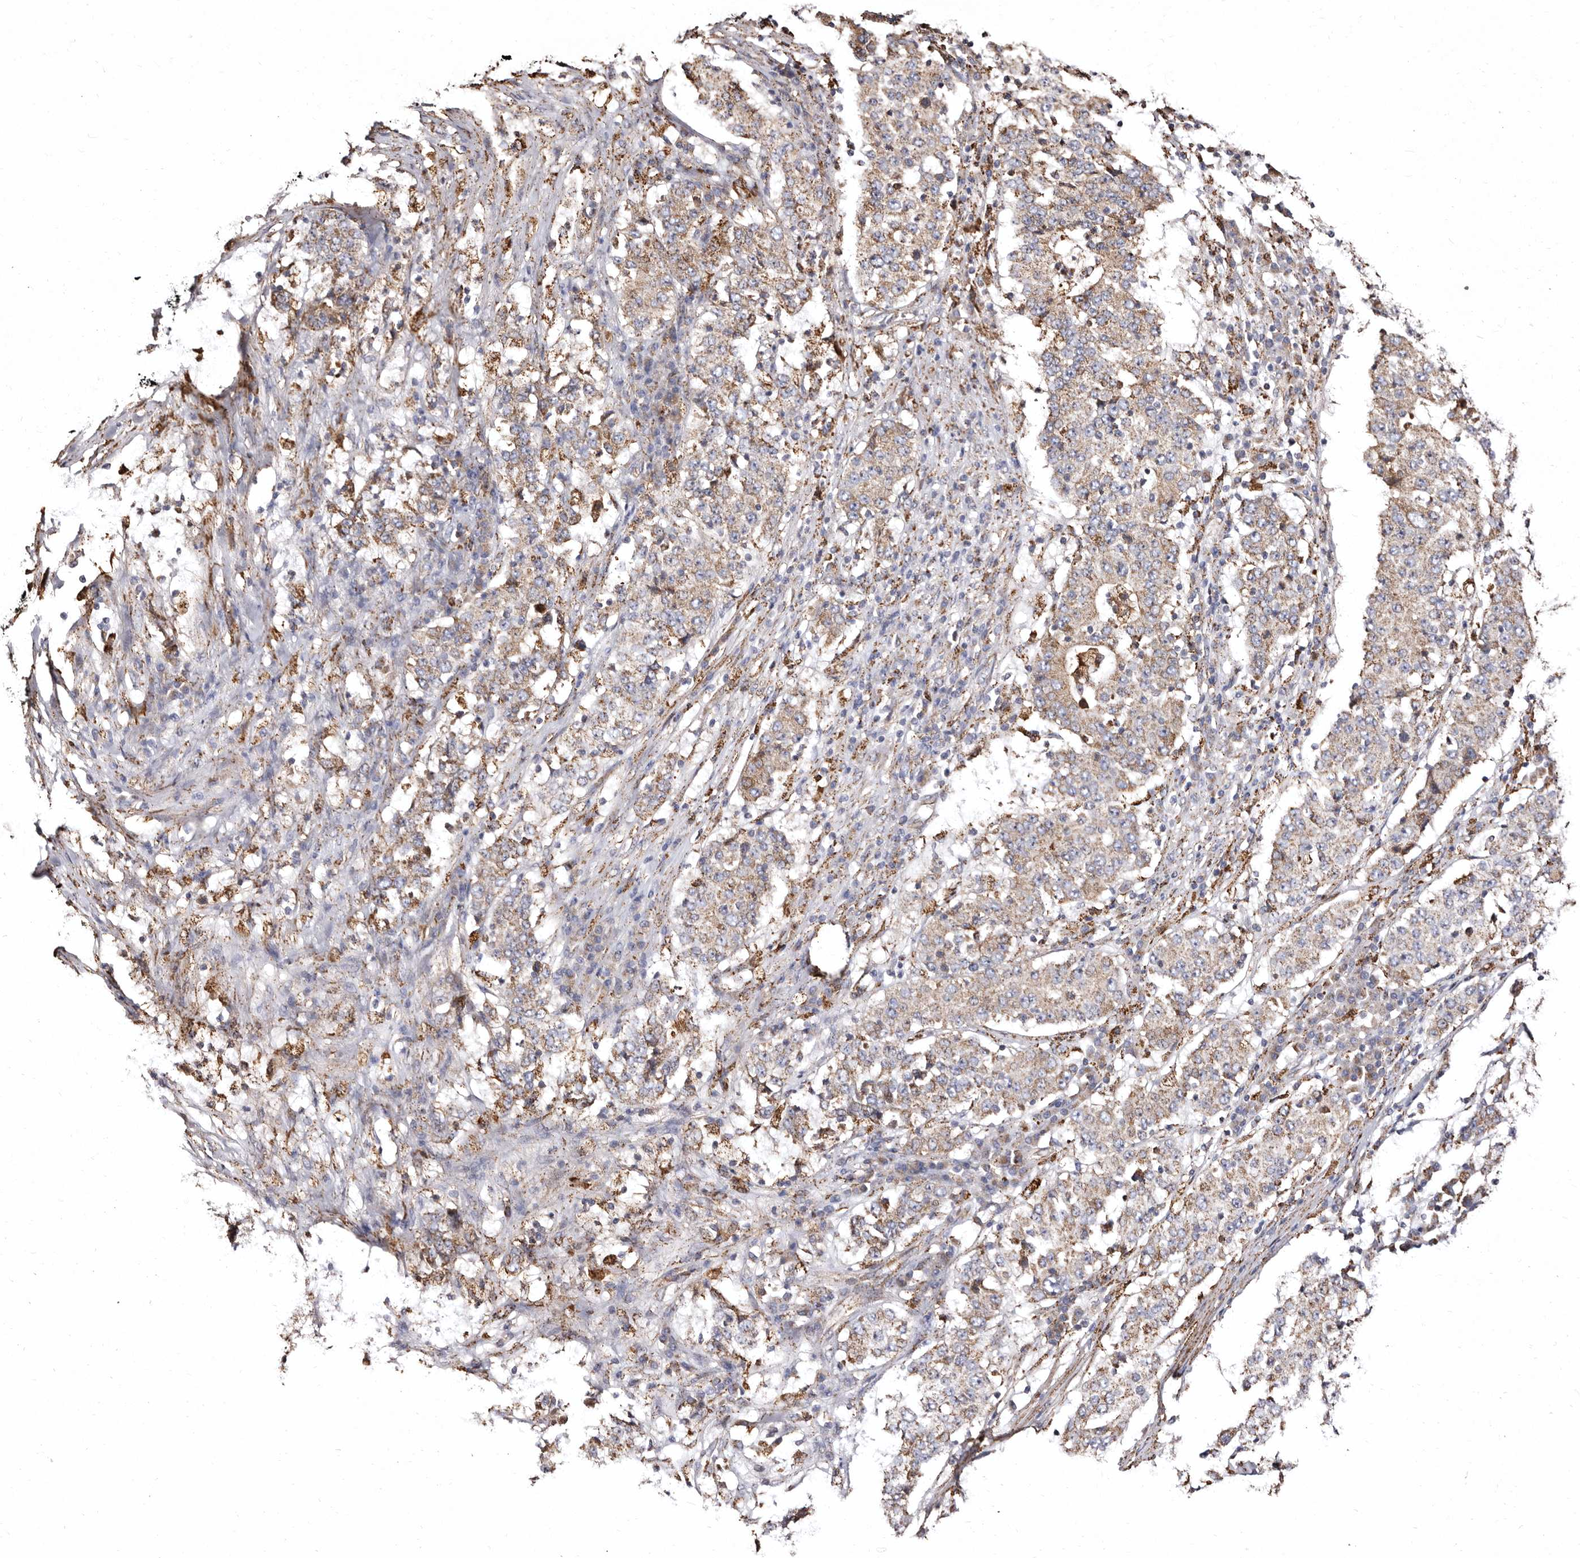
{"staining": {"intensity": "weak", "quantity": ">75%", "location": "cytoplasmic/membranous"}, "tissue": "stomach cancer", "cell_type": "Tumor cells", "image_type": "cancer", "snomed": [{"axis": "morphology", "description": "Adenocarcinoma, NOS"}, {"axis": "topography", "description": "Stomach"}], "caption": "Stomach adenocarcinoma stained with DAB immunohistochemistry (IHC) demonstrates low levels of weak cytoplasmic/membranous positivity in approximately >75% of tumor cells. (DAB = brown stain, brightfield microscopy at high magnification).", "gene": "LUZP1", "patient": {"sex": "male", "age": 59}}